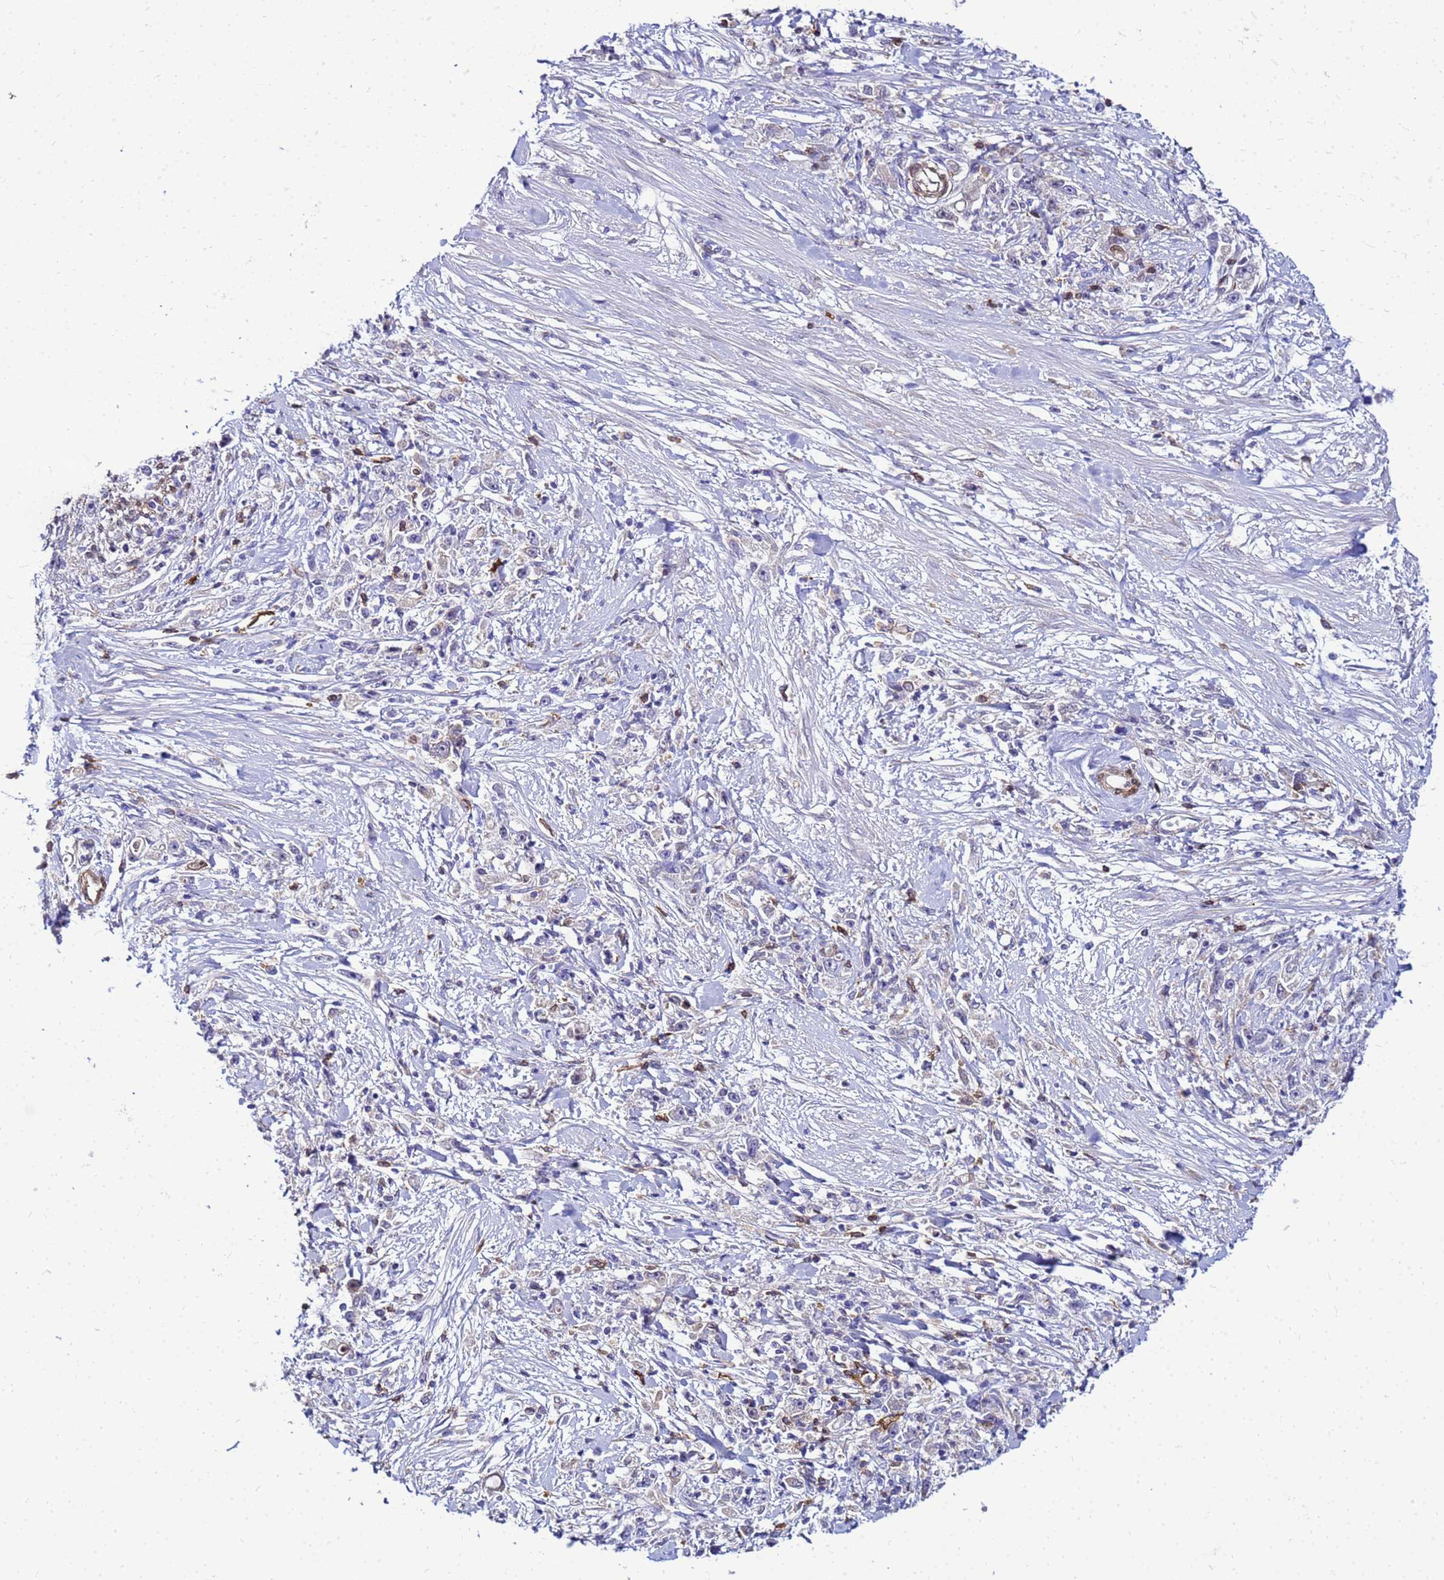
{"staining": {"intensity": "negative", "quantity": "none", "location": "none"}, "tissue": "stomach cancer", "cell_type": "Tumor cells", "image_type": "cancer", "snomed": [{"axis": "morphology", "description": "Adenocarcinoma, NOS"}, {"axis": "topography", "description": "Stomach"}], "caption": "Stomach adenocarcinoma stained for a protein using immunohistochemistry (IHC) exhibits no staining tumor cells.", "gene": "DBNDD2", "patient": {"sex": "female", "age": 59}}